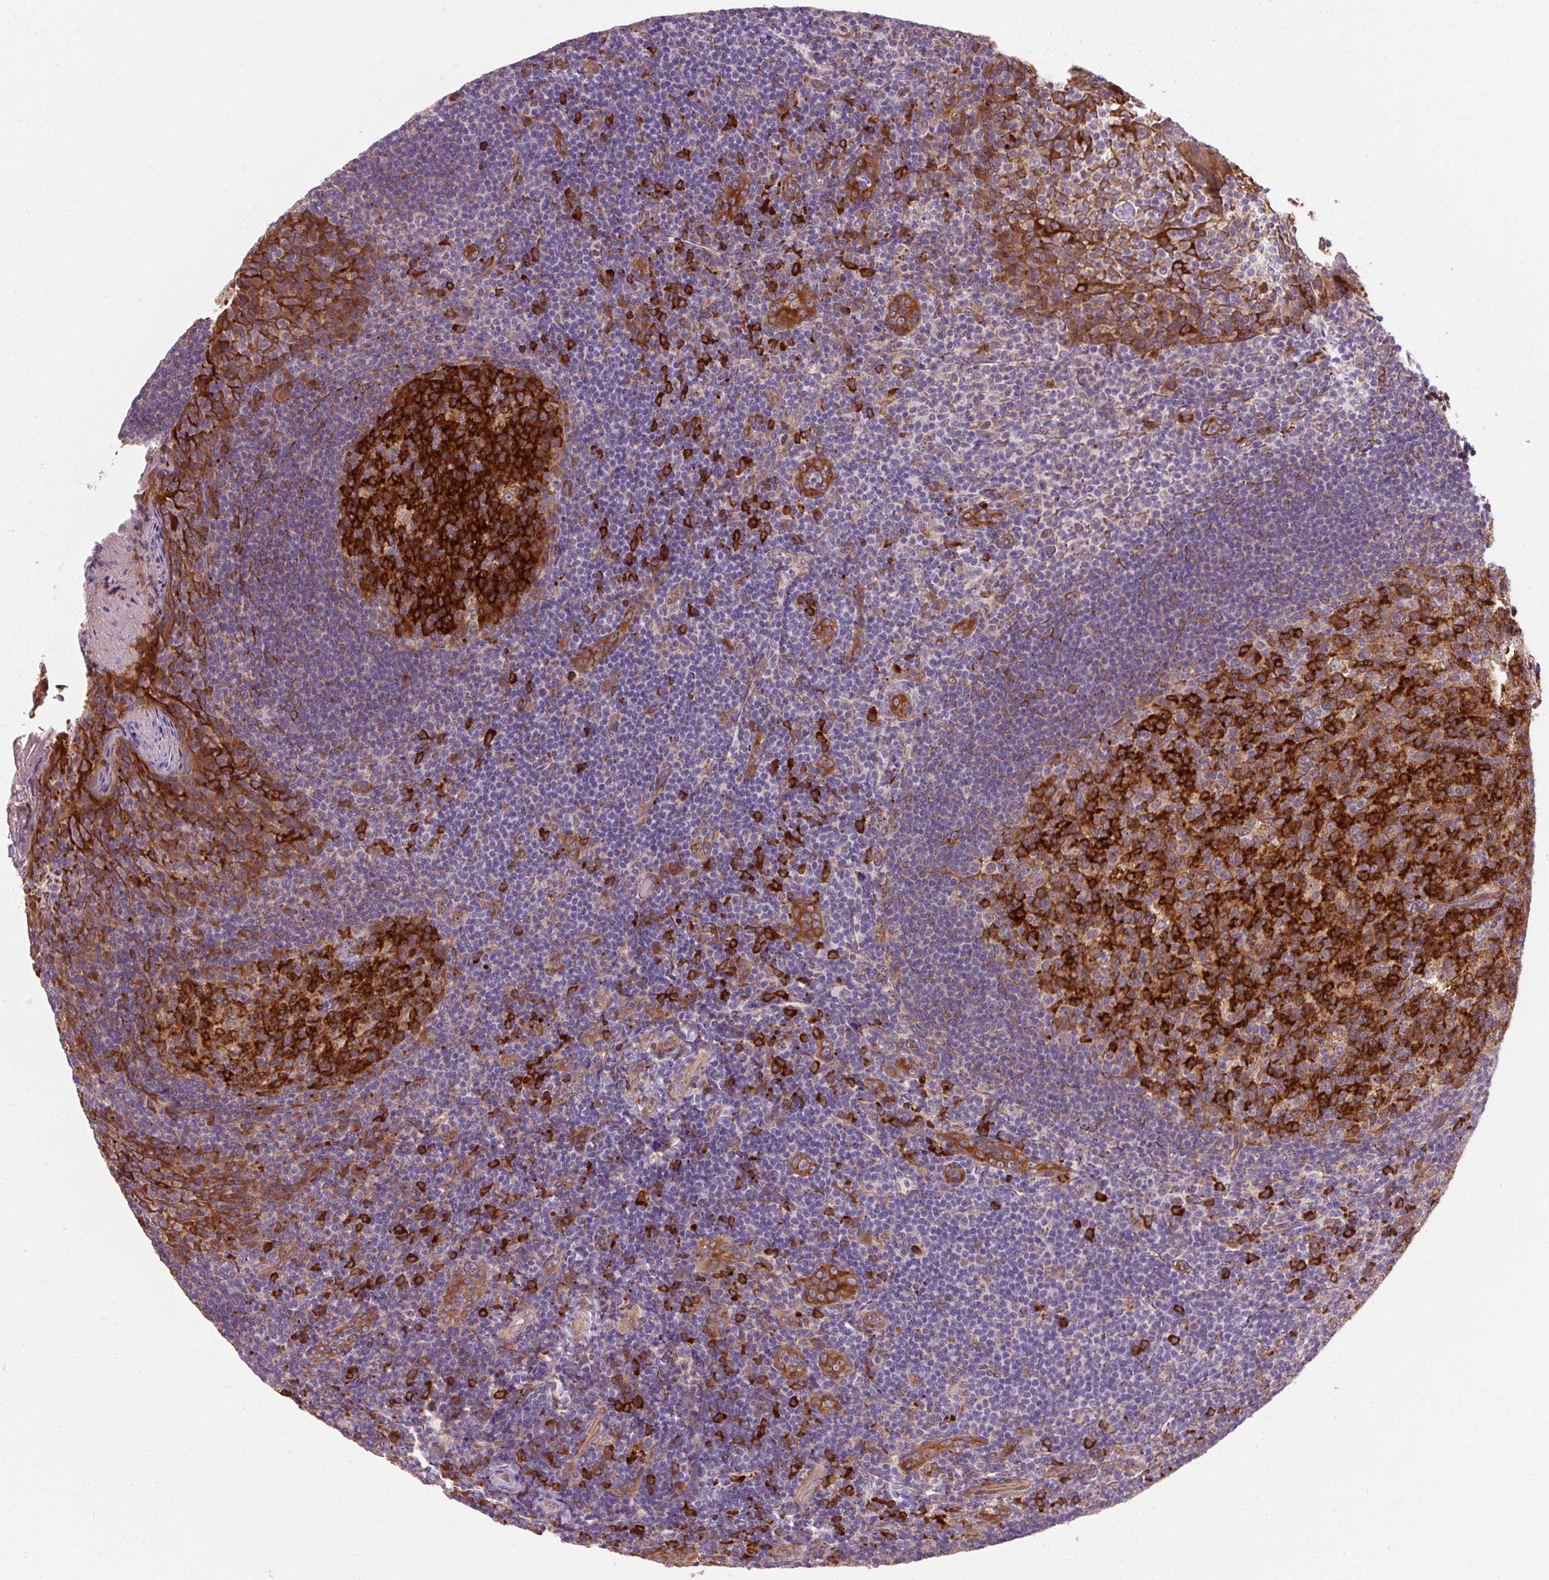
{"staining": {"intensity": "strong", "quantity": ">75%", "location": "cytoplasmic/membranous"}, "tissue": "tonsil", "cell_type": "Germinal center cells", "image_type": "normal", "snomed": [{"axis": "morphology", "description": "Normal tissue, NOS"}, {"axis": "topography", "description": "Tonsil"}], "caption": "Tonsil stained with a protein marker demonstrates strong staining in germinal center cells.", "gene": "TBC1D4", "patient": {"sex": "female", "age": 10}}